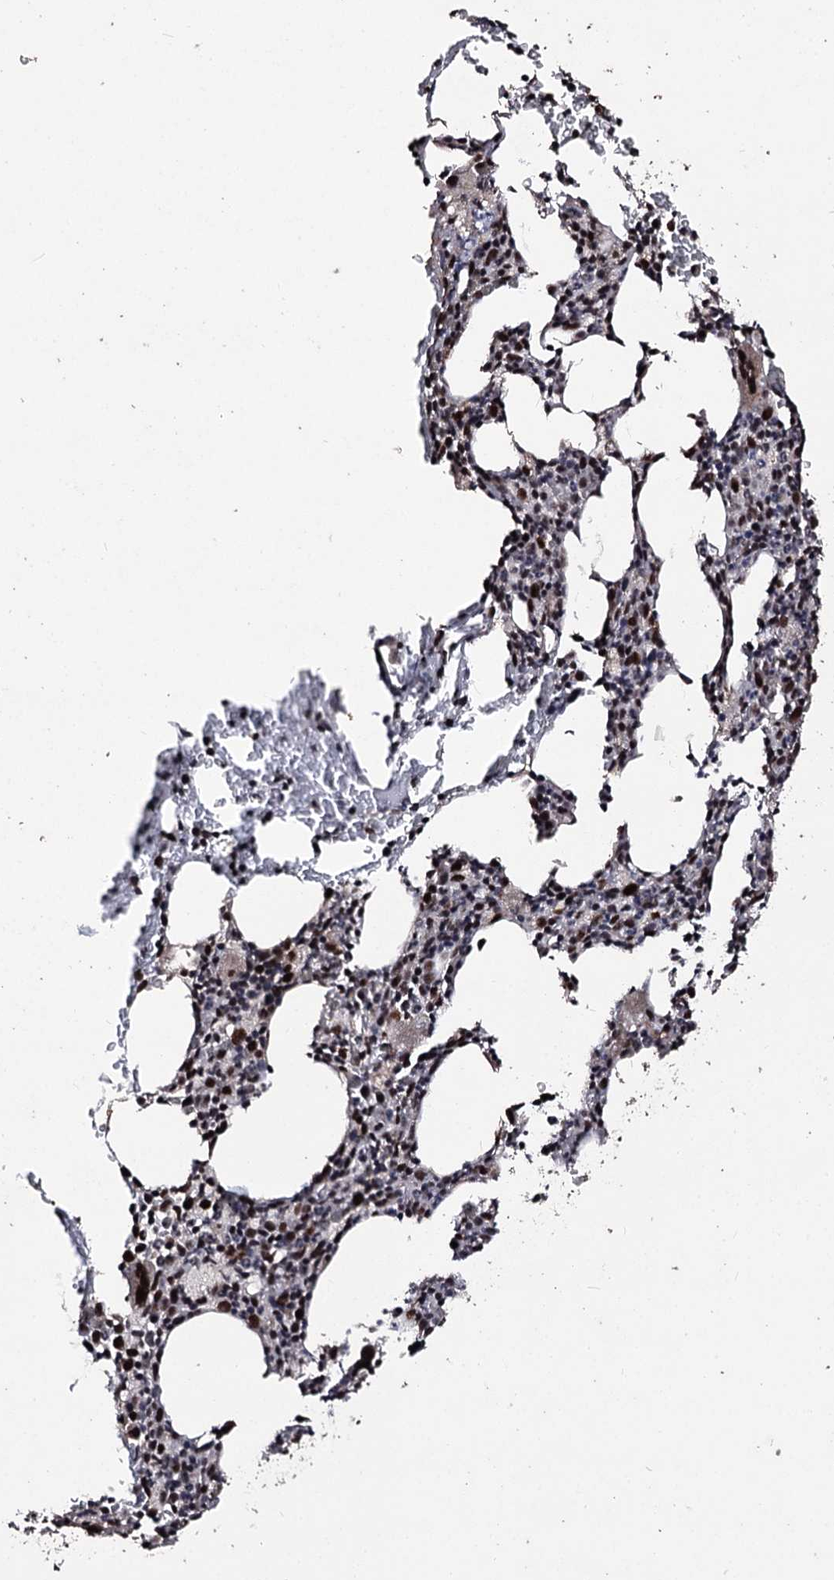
{"staining": {"intensity": "moderate", "quantity": "<25%", "location": "nuclear"}, "tissue": "bone marrow", "cell_type": "Hematopoietic cells", "image_type": "normal", "snomed": [{"axis": "morphology", "description": "Normal tissue, NOS"}, {"axis": "topography", "description": "Bone marrow"}], "caption": "Moderate nuclear positivity is identified in about <25% of hematopoietic cells in unremarkable bone marrow. The staining was performed using DAB to visualize the protein expression in brown, while the nuclei were stained in blue with hematoxylin (Magnification: 20x).", "gene": "U2SURP", "patient": {"sex": "male", "age": 79}}